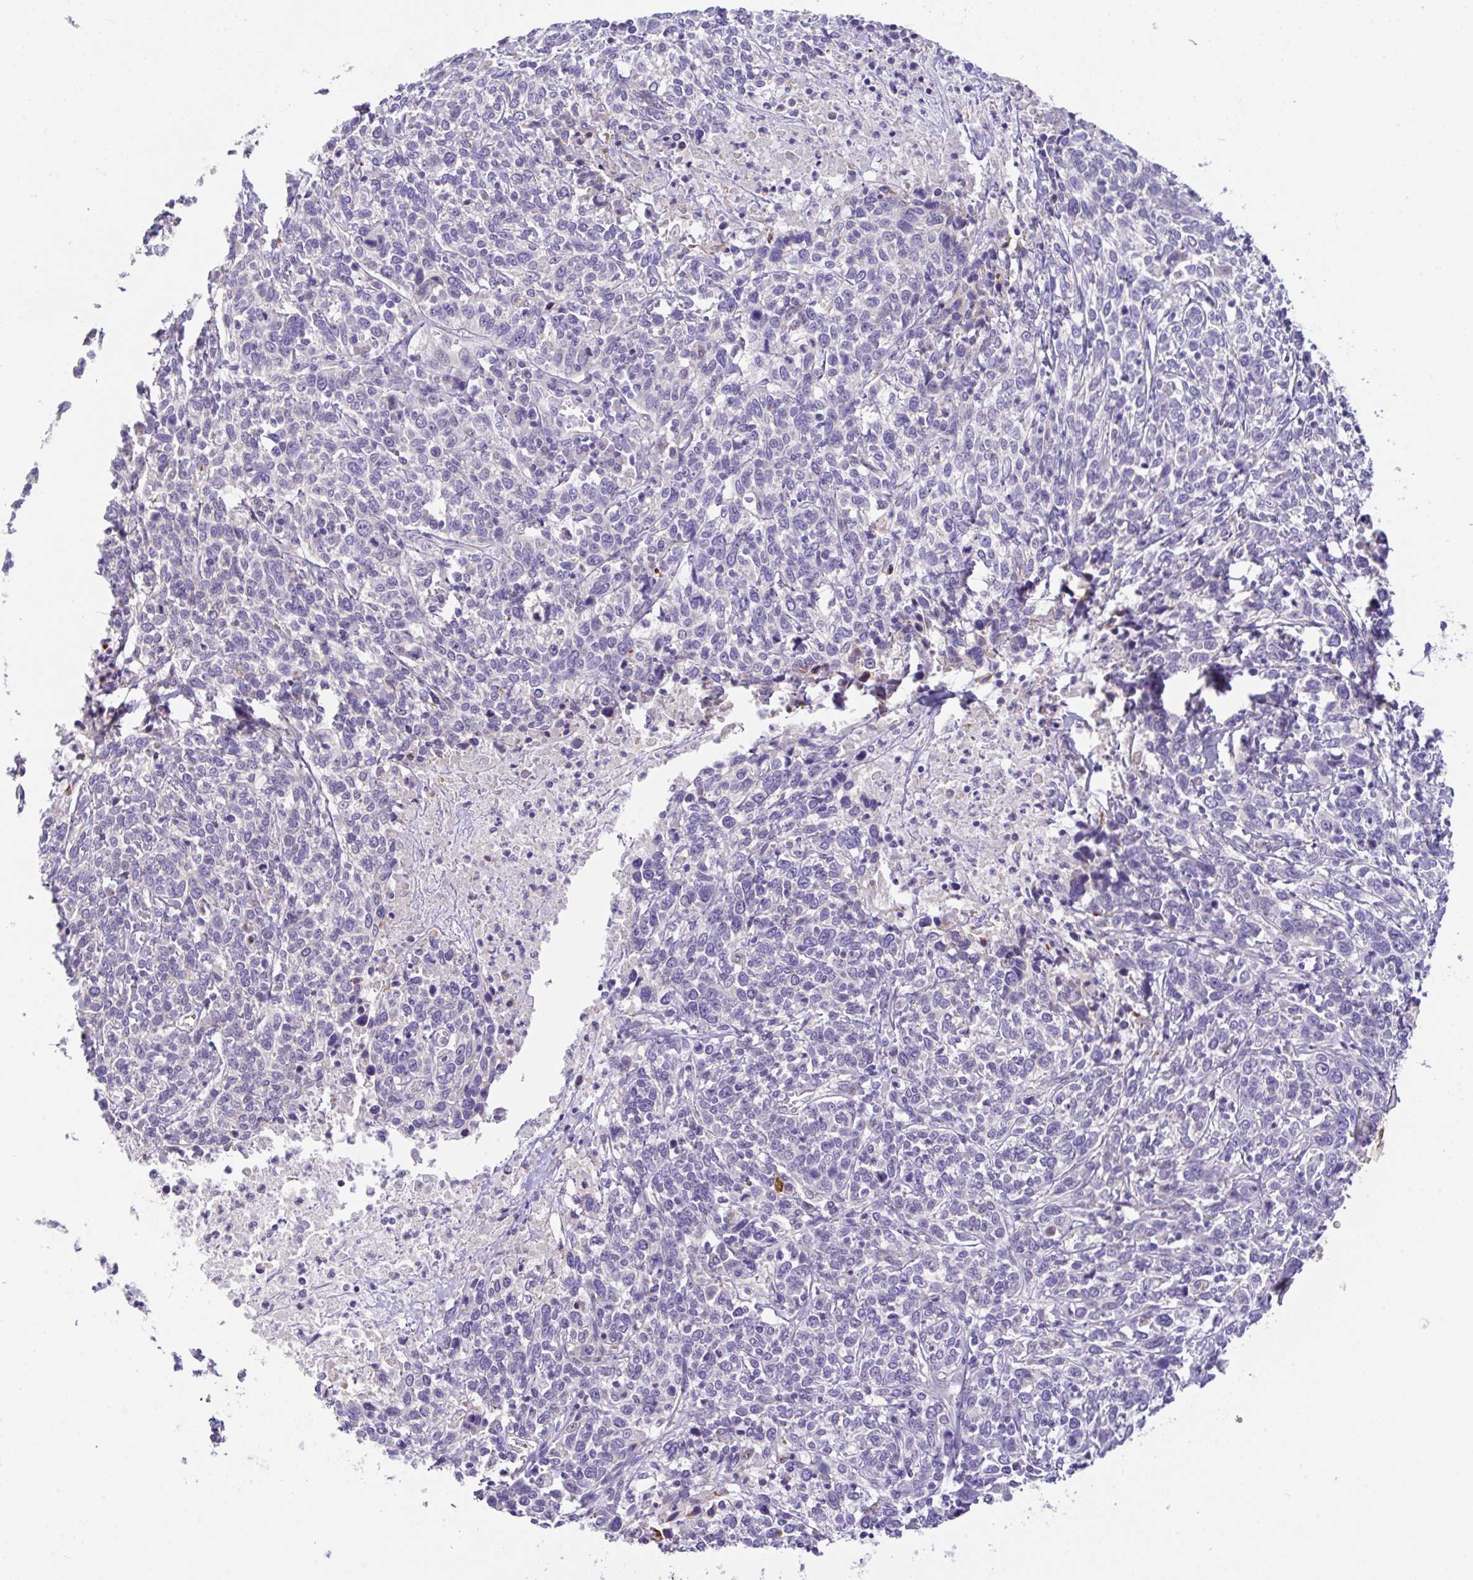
{"staining": {"intensity": "negative", "quantity": "none", "location": "none"}, "tissue": "cervical cancer", "cell_type": "Tumor cells", "image_type": "cancer", "snomed": [{"axis": "morphology", "description": "Squamous cell carcinoma, NOS"}, {"axis": "topography", "description": "Cervix"}], "caption": "High magnification brightfield microscopy of cervical cancer stained with DAB (brown) and counterstained with hematoxylin (blue): tumor cells show no significant expression. Nuclei are stained in blue.", "gene": "EPN3", "patient": {"sex": "female", "age": 46}}